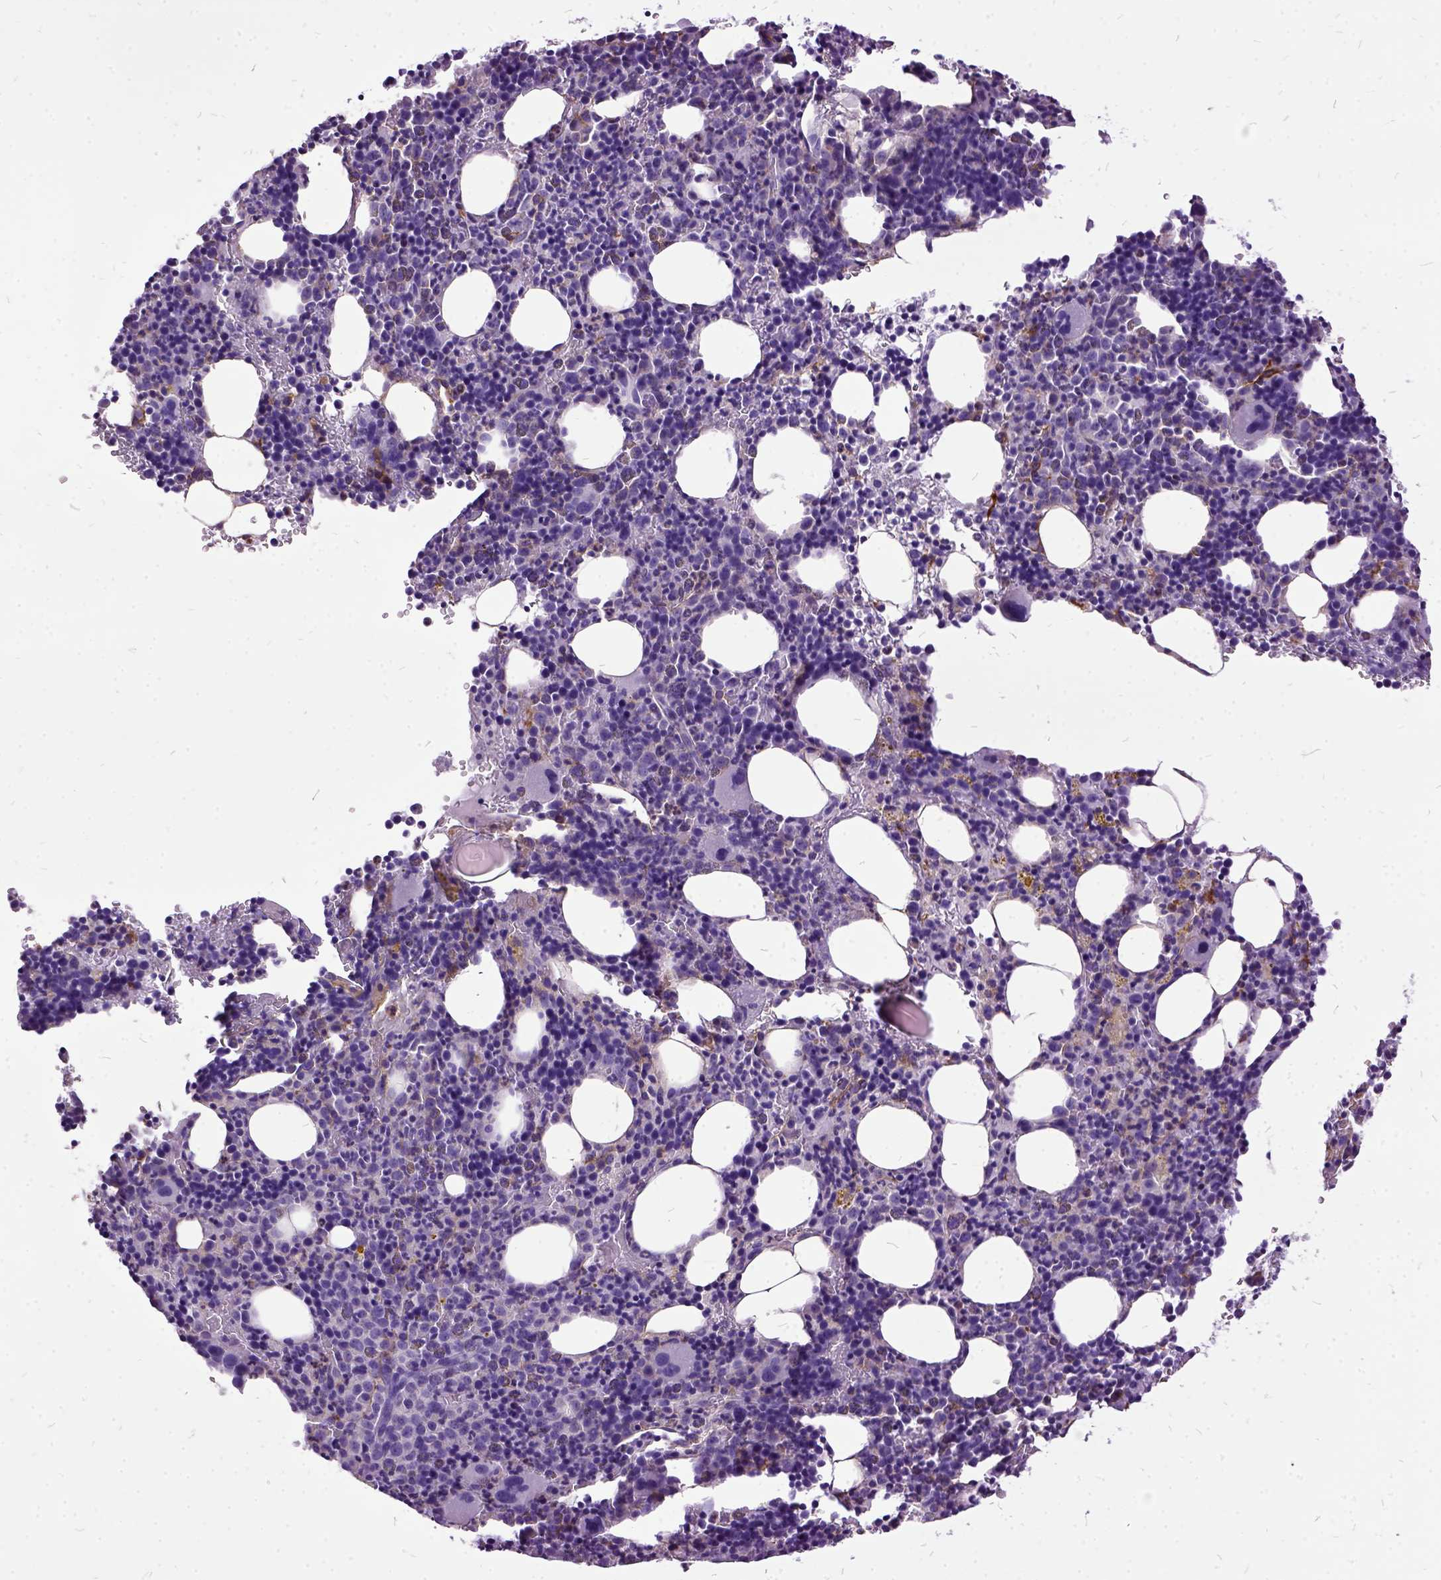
{"staining": {"intensity": "moderate", "quantity": "<25%", "location": "cytoplasmic/membranous"}, "tissue": "bone marrow", "cell_type": "Hematopoietic cells", "image_type": "normal", "snomed": [{"axis": "morphology", "description": "Normal tissue, NOS"}, {"axis": "topography", "description": "Bone marrow"}], "caption": "Bone marrow was stained to show a protein in brown. There is low levels of moderate cytoplasmic/membranous expression in about <25% of hematopoietic cells. Ihc stains the protein of interest in brown and the nuclei are stained blue.", "gene": "MME", "patient": {"sex": "male", "age": 63}}